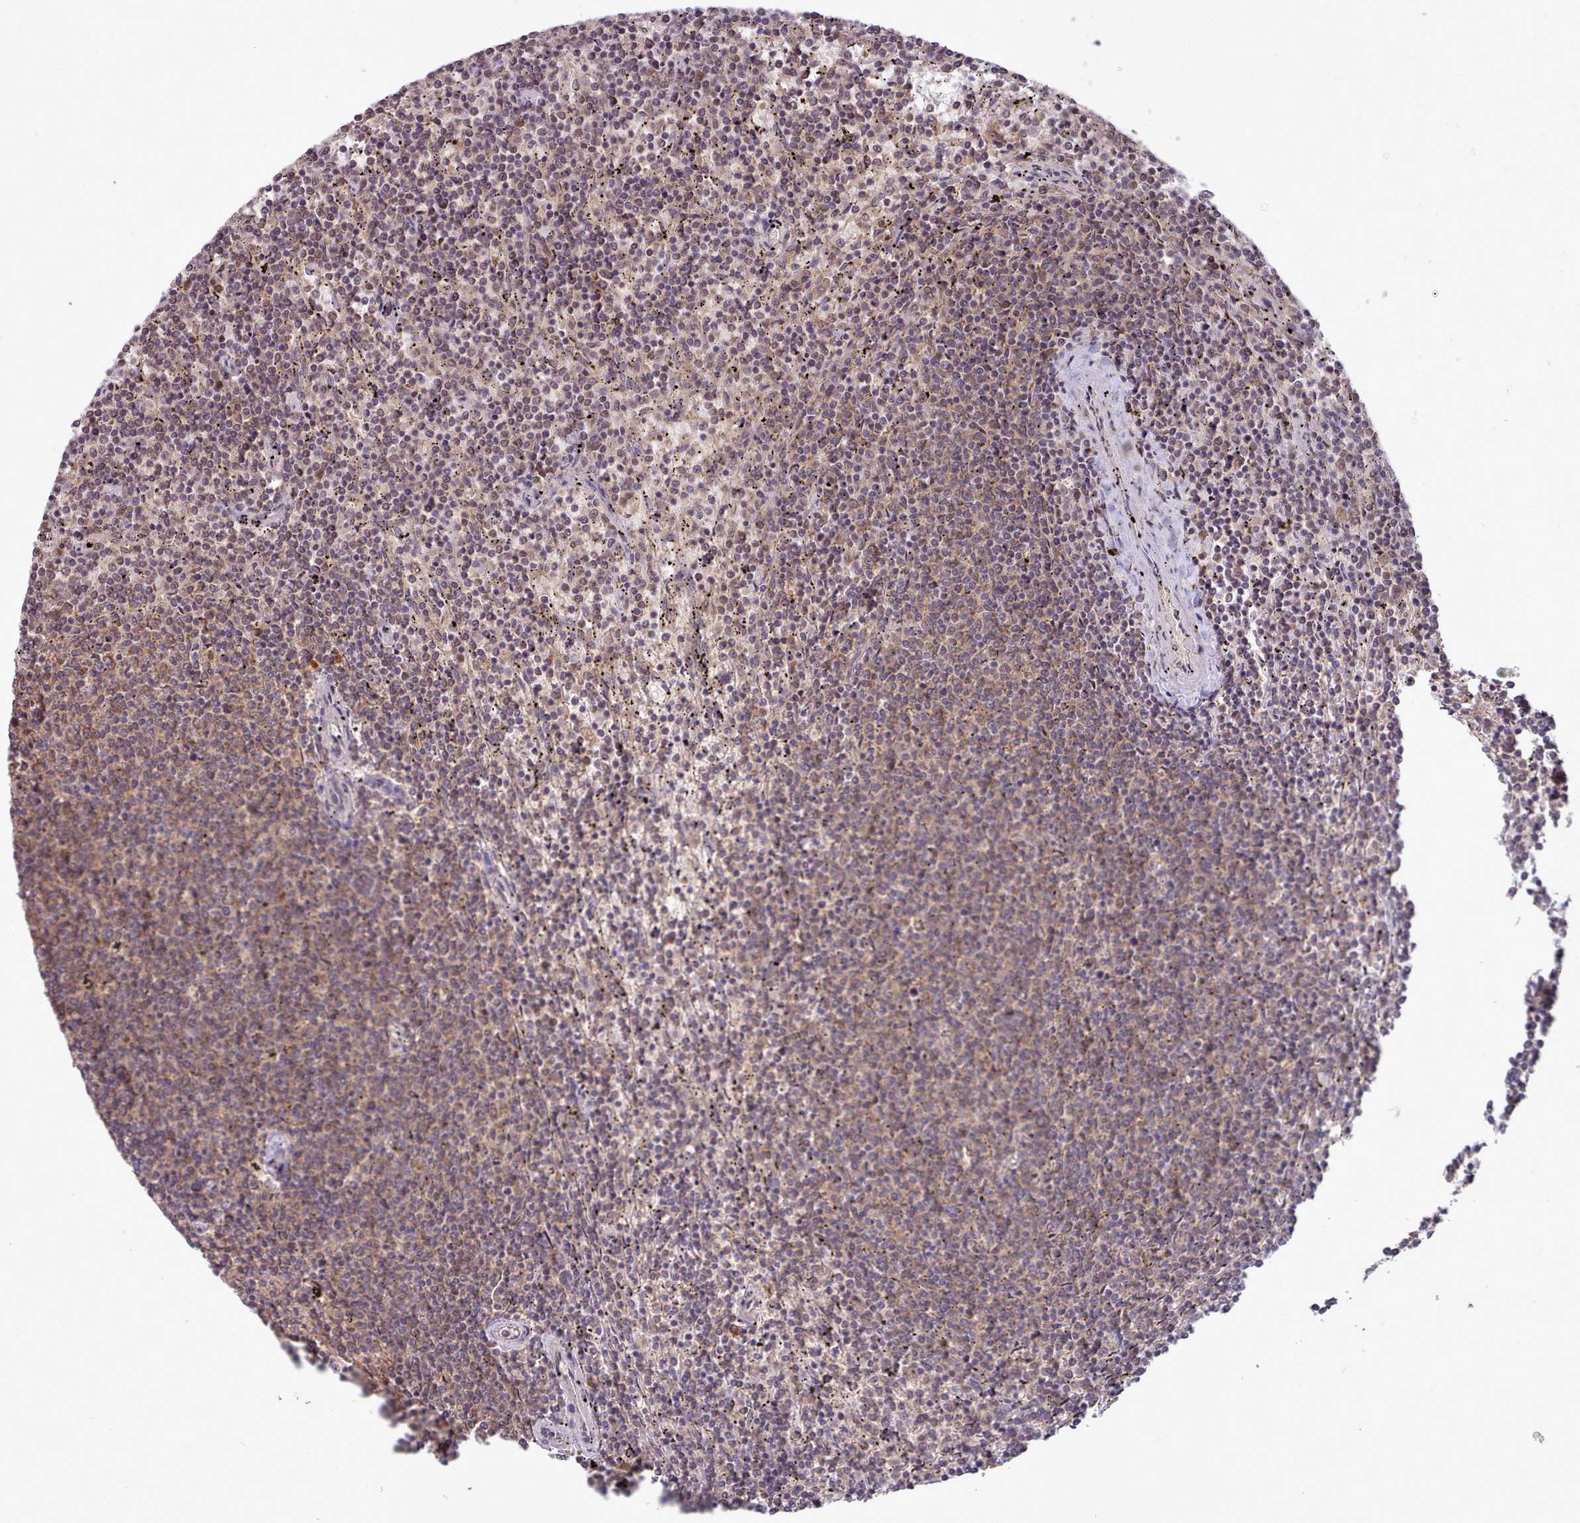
{"staining": {"intensity": "moderate", "quantity": ">75%", "location": "cytoplasmic/membranous"}, "tissue": "lymphoma", "cell_type": "Tumor cells", "image_type": "cancer", "snomed": [{"axis": "morphology", "description": "Malignant lymphoma, non-Hodgkin's type, Low grade"}, {"axis": "topography", "description": "Spleen"}], "caption": "There is medium levels of moderate cytoplasmic/membranous expression in tumor cells of low-grade malignant lymphoma, non-Hodgkin's type, as demonstrated by immunohistochemical staining (brown color).", "gene": "PIP4P1", "patient": {"sex": "female", "age": 50}}